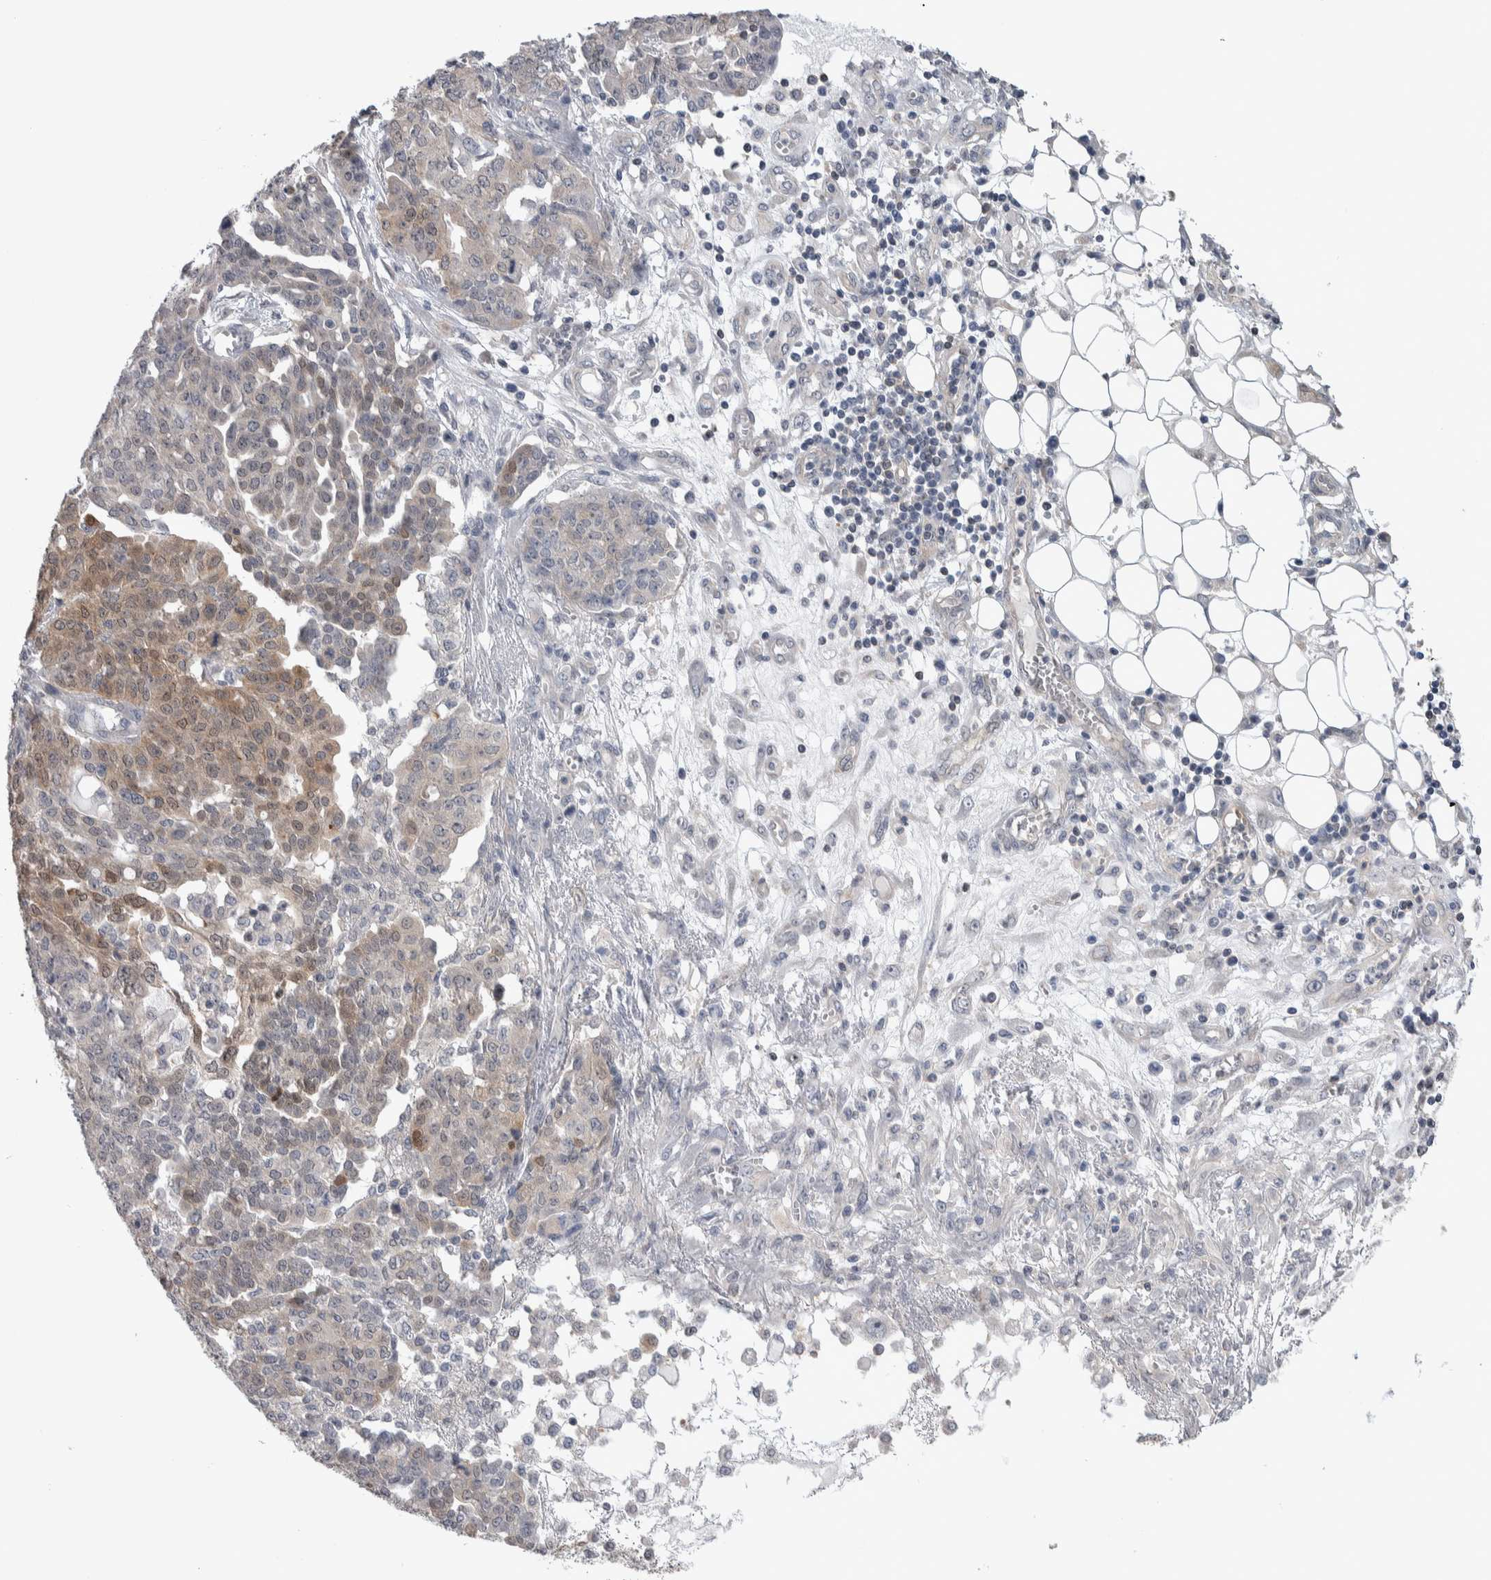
{"staining": {"intensity": "moderate", "quantity": "25%-75%", "location": "cytoplasmic/membranous,nuclear"}, "tissue": "ovarian cancer", "cell_type": "Tumor cells", "image_type": "cancer", "snomed": [{"axis": "morphology", "description": "Cystadenocarcinoma, serous, NOS"}, {"axis": "topography", "description": "Soft tissue"}, {"axis": "topography", "description": "Ovary"}], "caption": "The immunohistochemical stain shows moderate cytoplasmic/membranous and nuclear expression in tumor cells of ovarian cancer tissue. The staining was performed using DAB (3,3'-diaminobenzidine) to visualize the protein expression in brown, while the nuclei were stained in blue with hematoxylin (Magnification: 20x).", "gene": "TAX1BP1", "patient": {"sex": "female", "age": 57}}